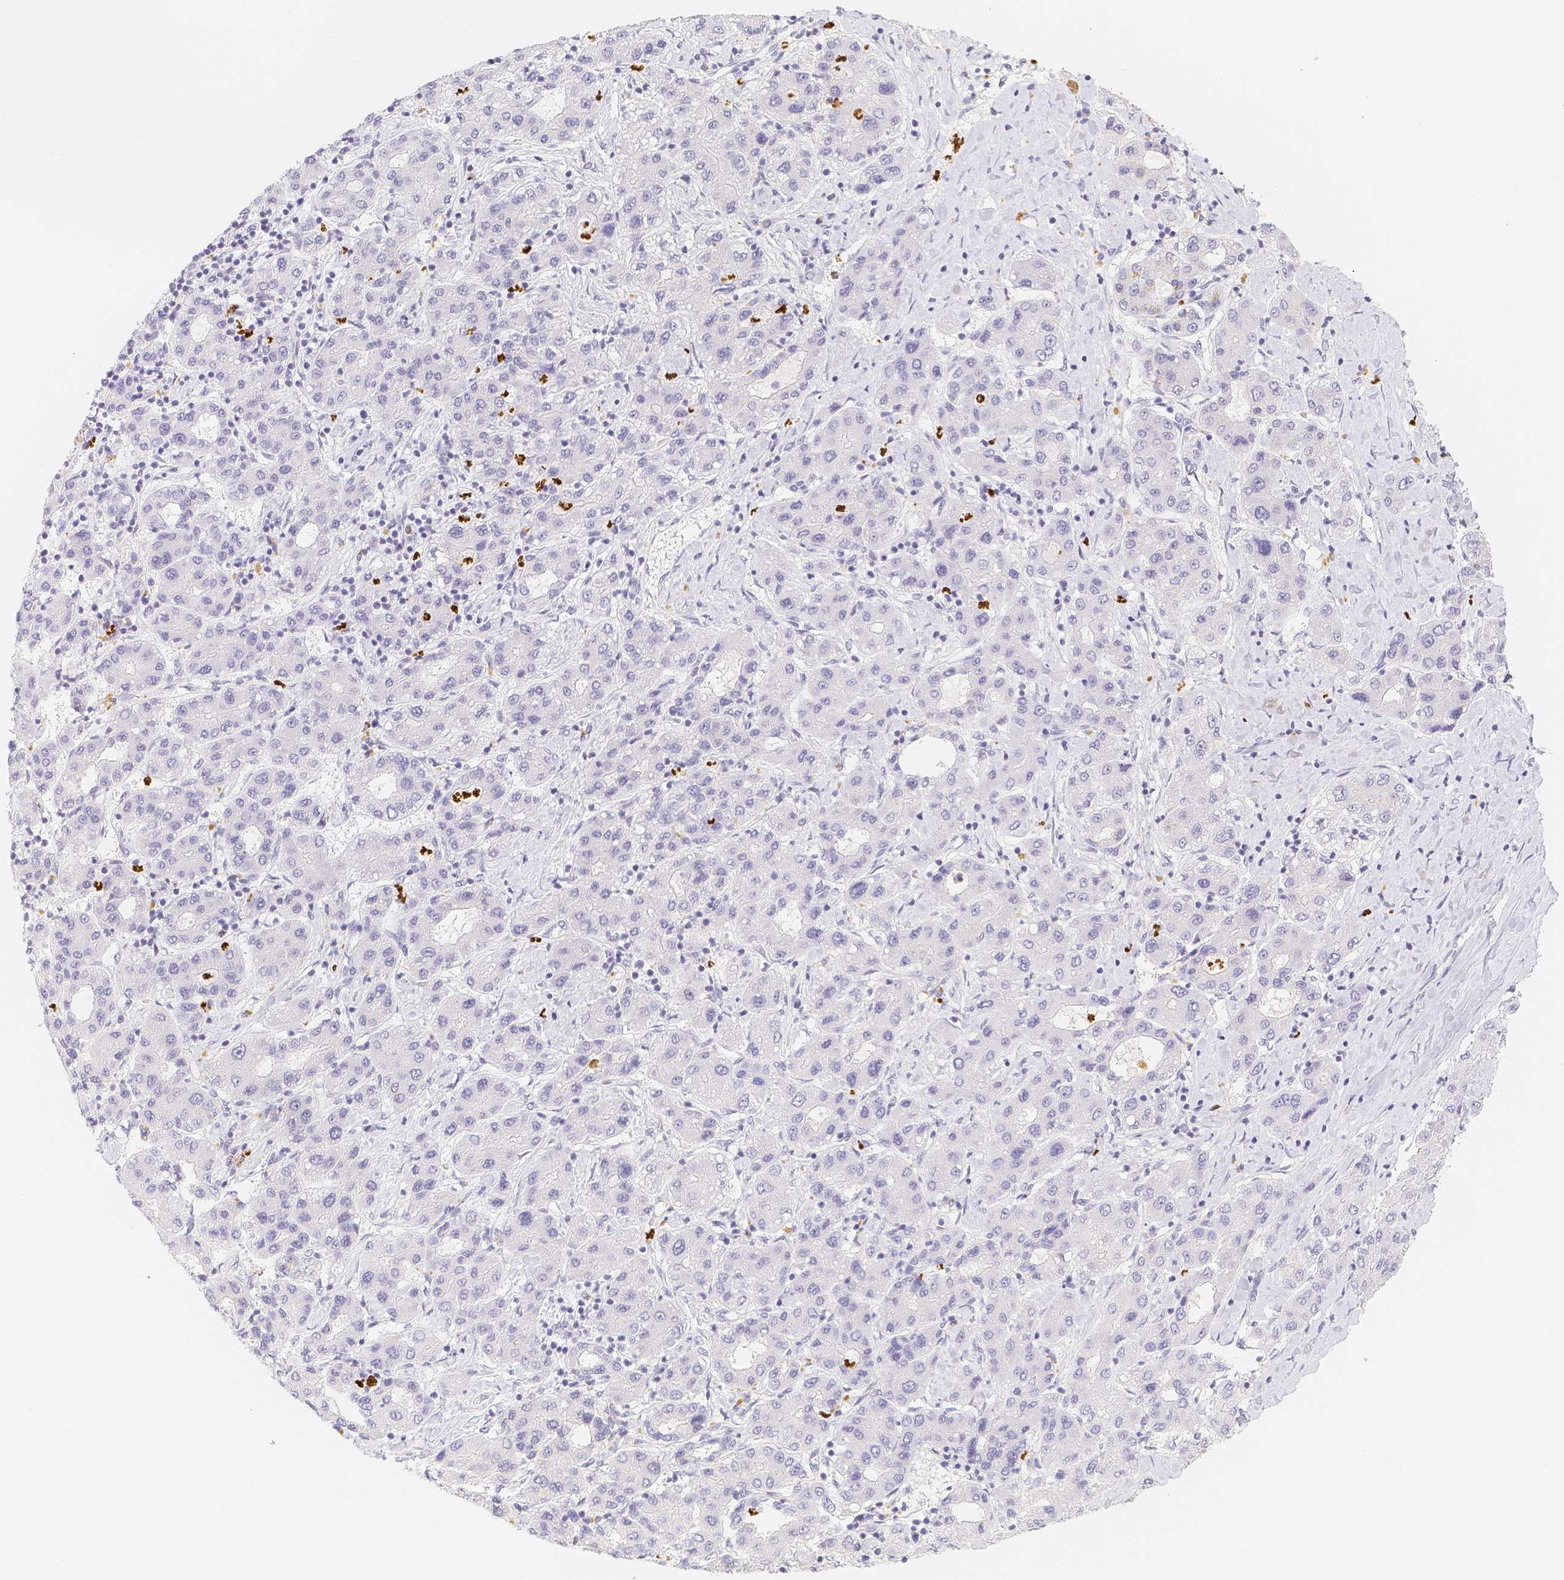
{"staining": {"intensity": "negative", "quantity": "none", "location": "none"}, "tissue": "liver cancer", "cell_type": "Tumor cells", "image_type": "cancer", "snomed": [{"axis": "morphology", "description": "Carcinoma, Hepatocellular, NOS"}, {"axis": "topography", "description": "Liver"}], "caption": "There is no significant staining in tumor cells of liver cancer. The staining is performed using DAB (3,3'-diaminobenzidine) brown chromogen with nuclei counter-stained in using hematoxylin.", "gene": "PADI4", "patient": {"sex": "male", "age": 65}}